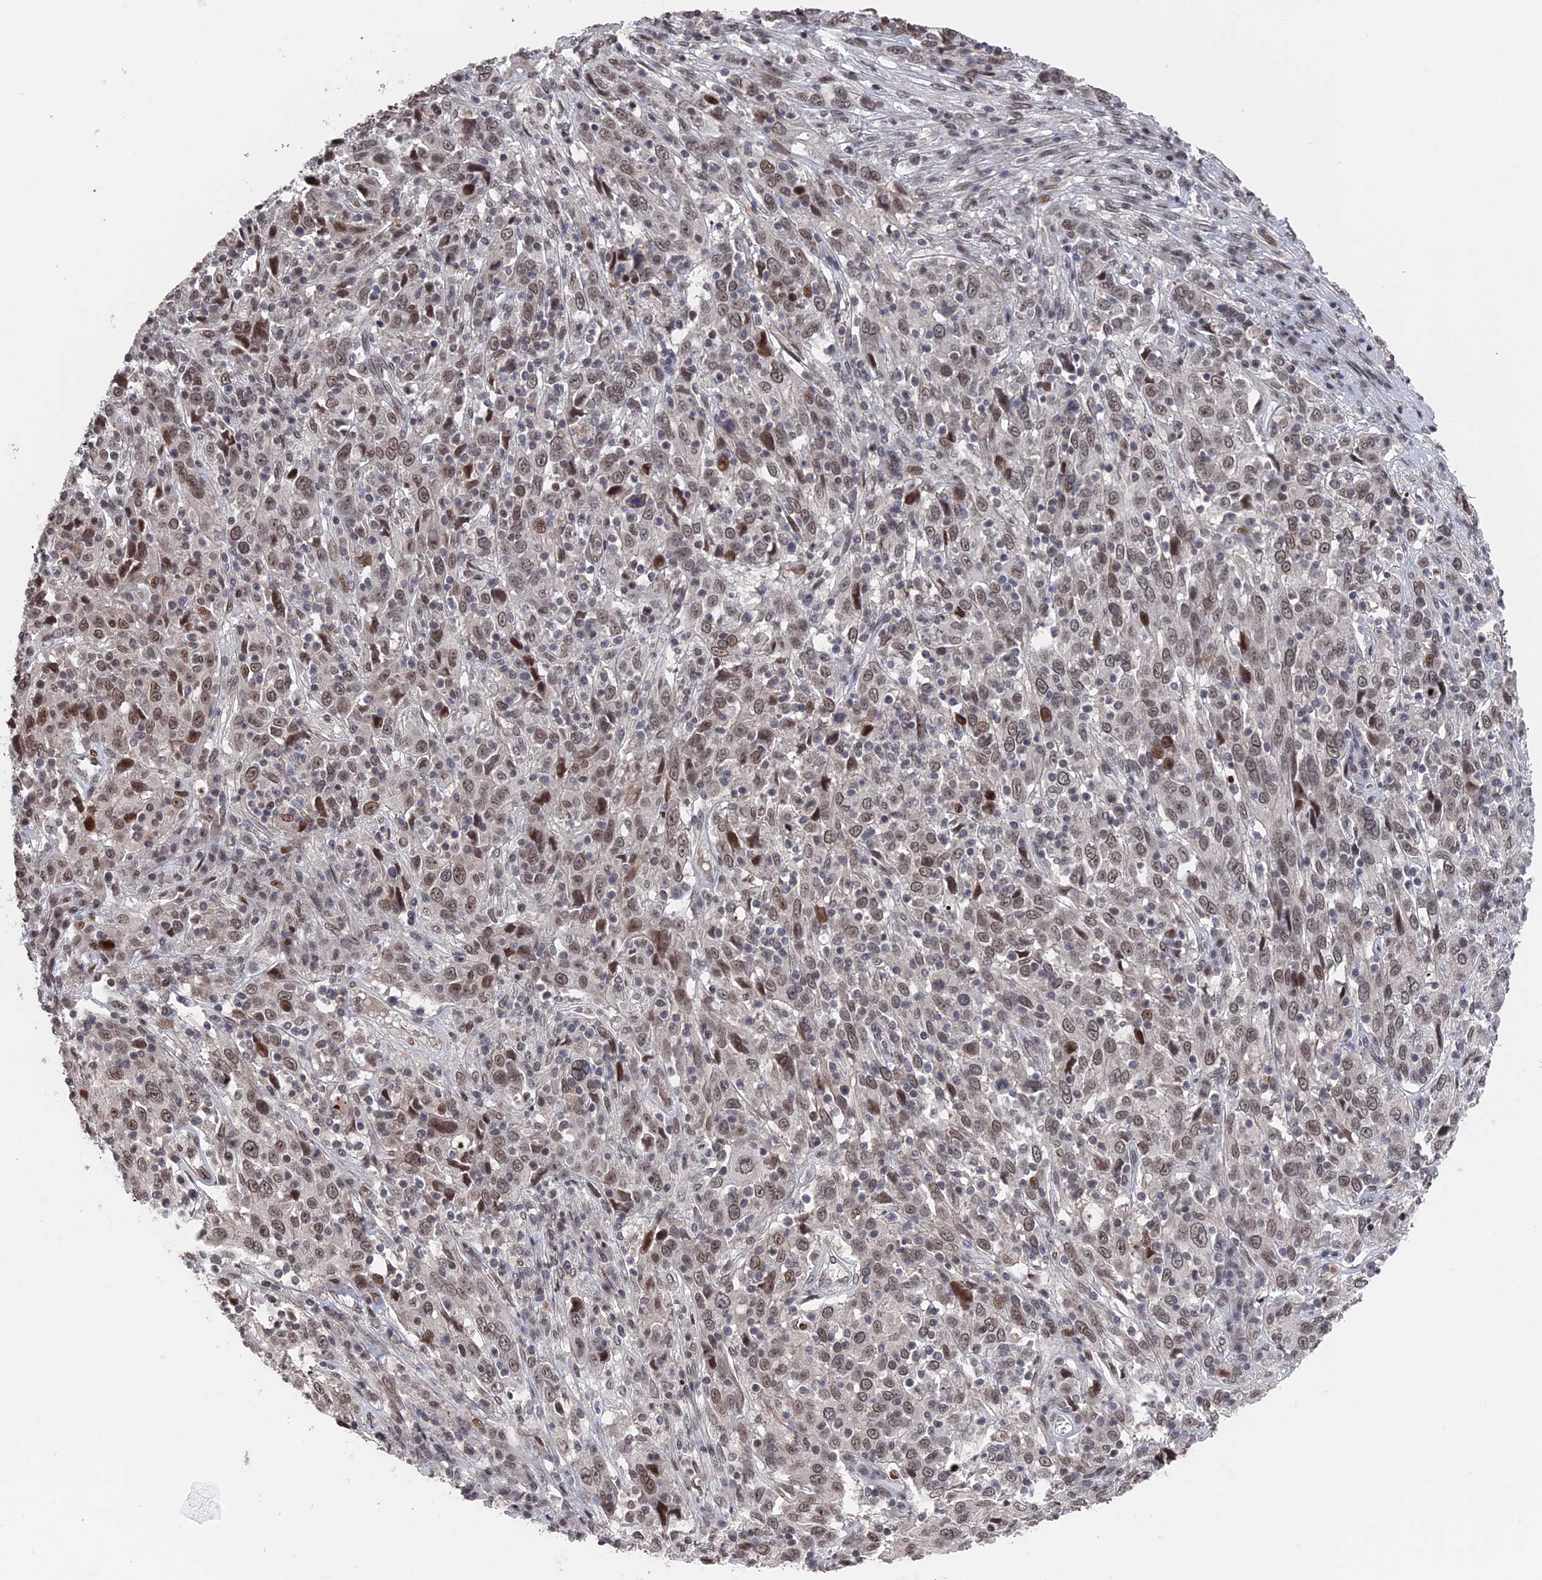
{"staining": {"intensity": "moderate", "quantity": ">75%", "location": "nuclear"}, "tissue": "cervical cancer", "cell_type": "Tumor cells", "image_type": "cancer", "snomed": [{"axis": "morphology", "description": "Squamous cell carcinoma, NOS"}, {"axis": "topography", "description": "Cervix"}], "caption": "Immunohistochemistry (DAB) staining of human cervical cancer (squamous cell carcinoma) demonstrates moderate nuclear protein expression in about >75% of tumor cells.", "gene": "NR2C2AP", "patient": {"sex": "female", "age": 46}}